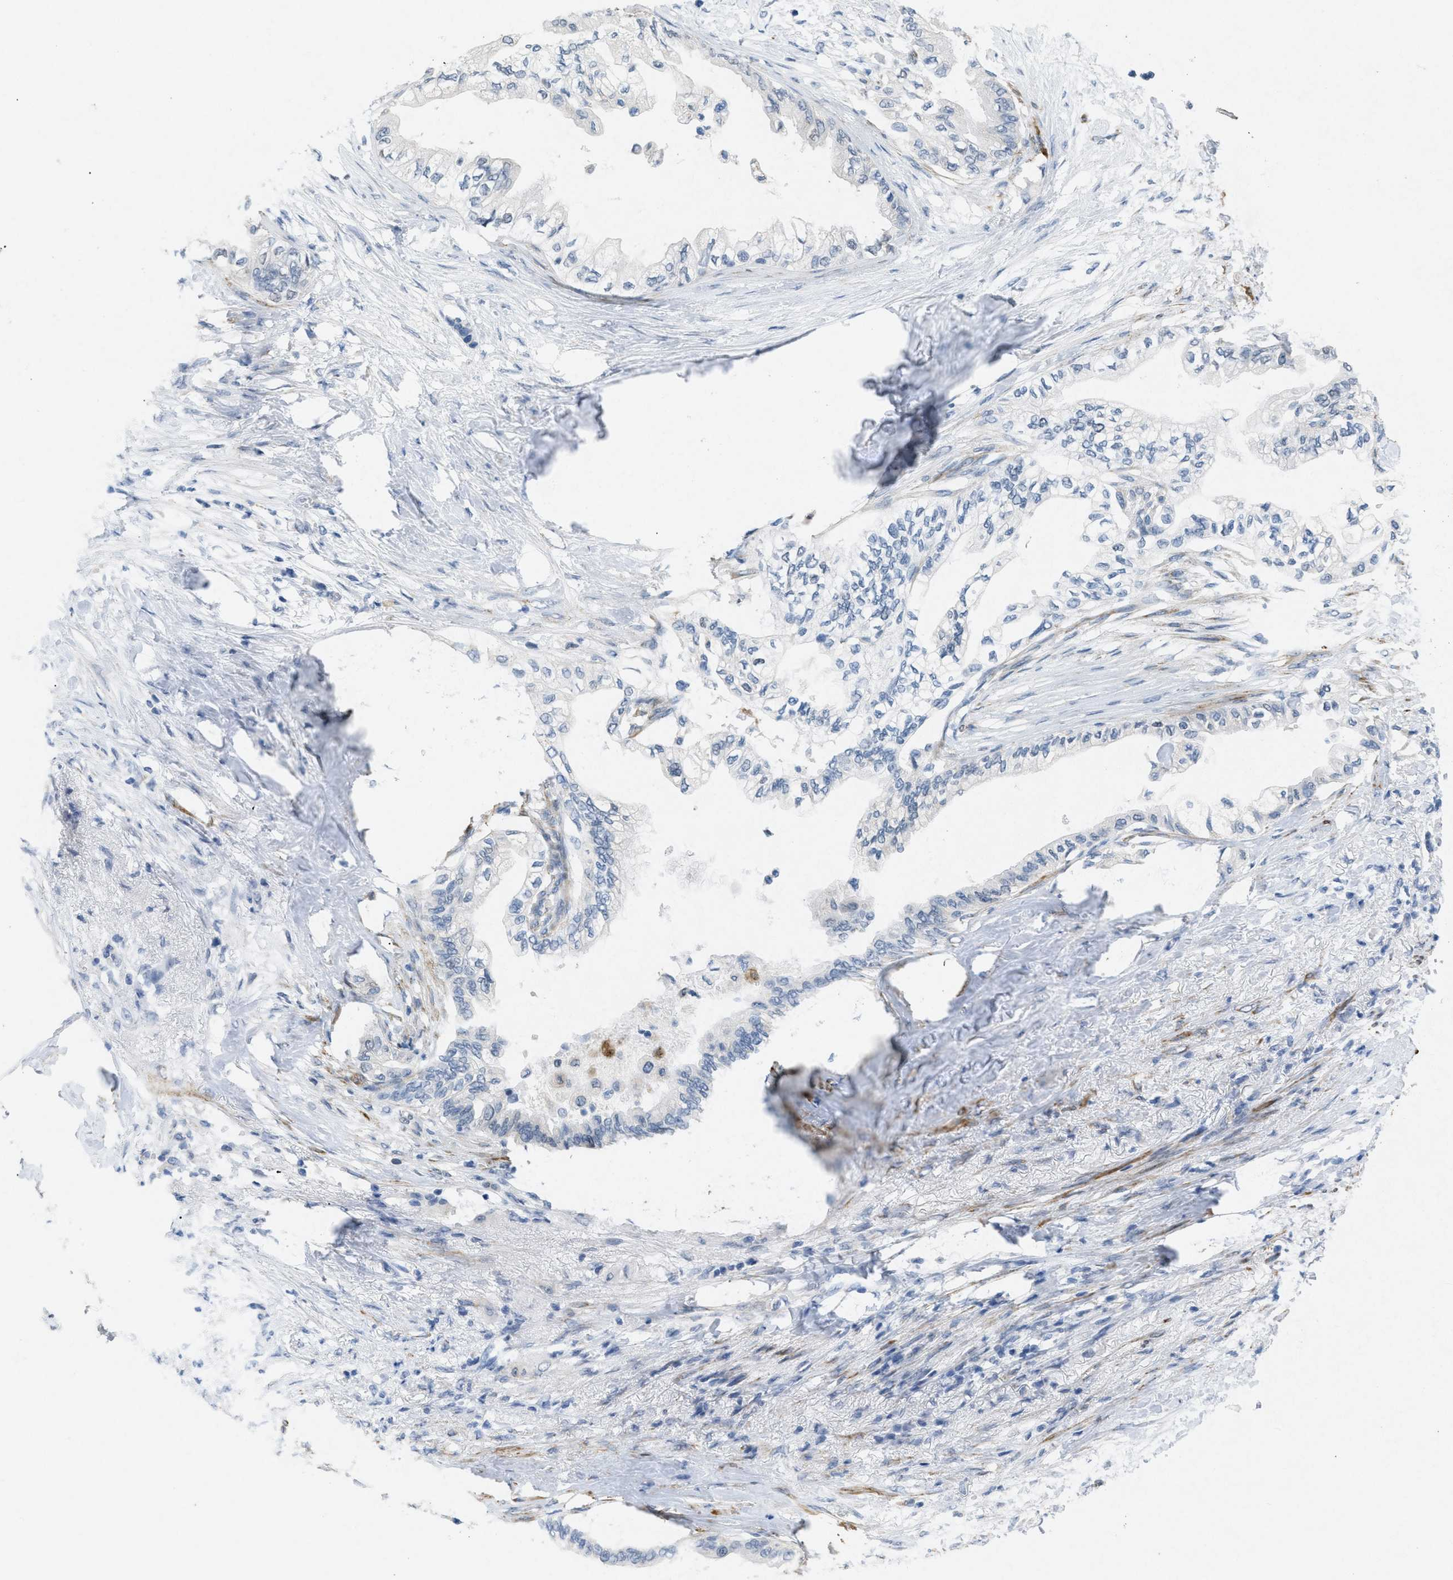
{"staining": {"intensity": "negative", "quantity": "none", "location": "none"}, "tissue": "pancreatic cancer", "cell_type": "Tumor cells", "image_type": "cancer", "snomed": [{"axis": "morphology", "description": "Normal tissue, NOS"}, {"axis": "morphology", "description": "Adenocarcinoma, NOS"}, {"axis": "topography", "description": "Pancreas"}, {"axis": "topography", "description": "Duodenum"}], "caption": "Protein analysis of adenocarcinoma (pancreatic) shows no significant positivity in tumor cells. Brightfield microscopy of IHC stained with DAB (brown) and hematoxylin (blue), captured at high magnification.", "gene": "TASOR", "patient": {"sex": "female", "age": 60}}